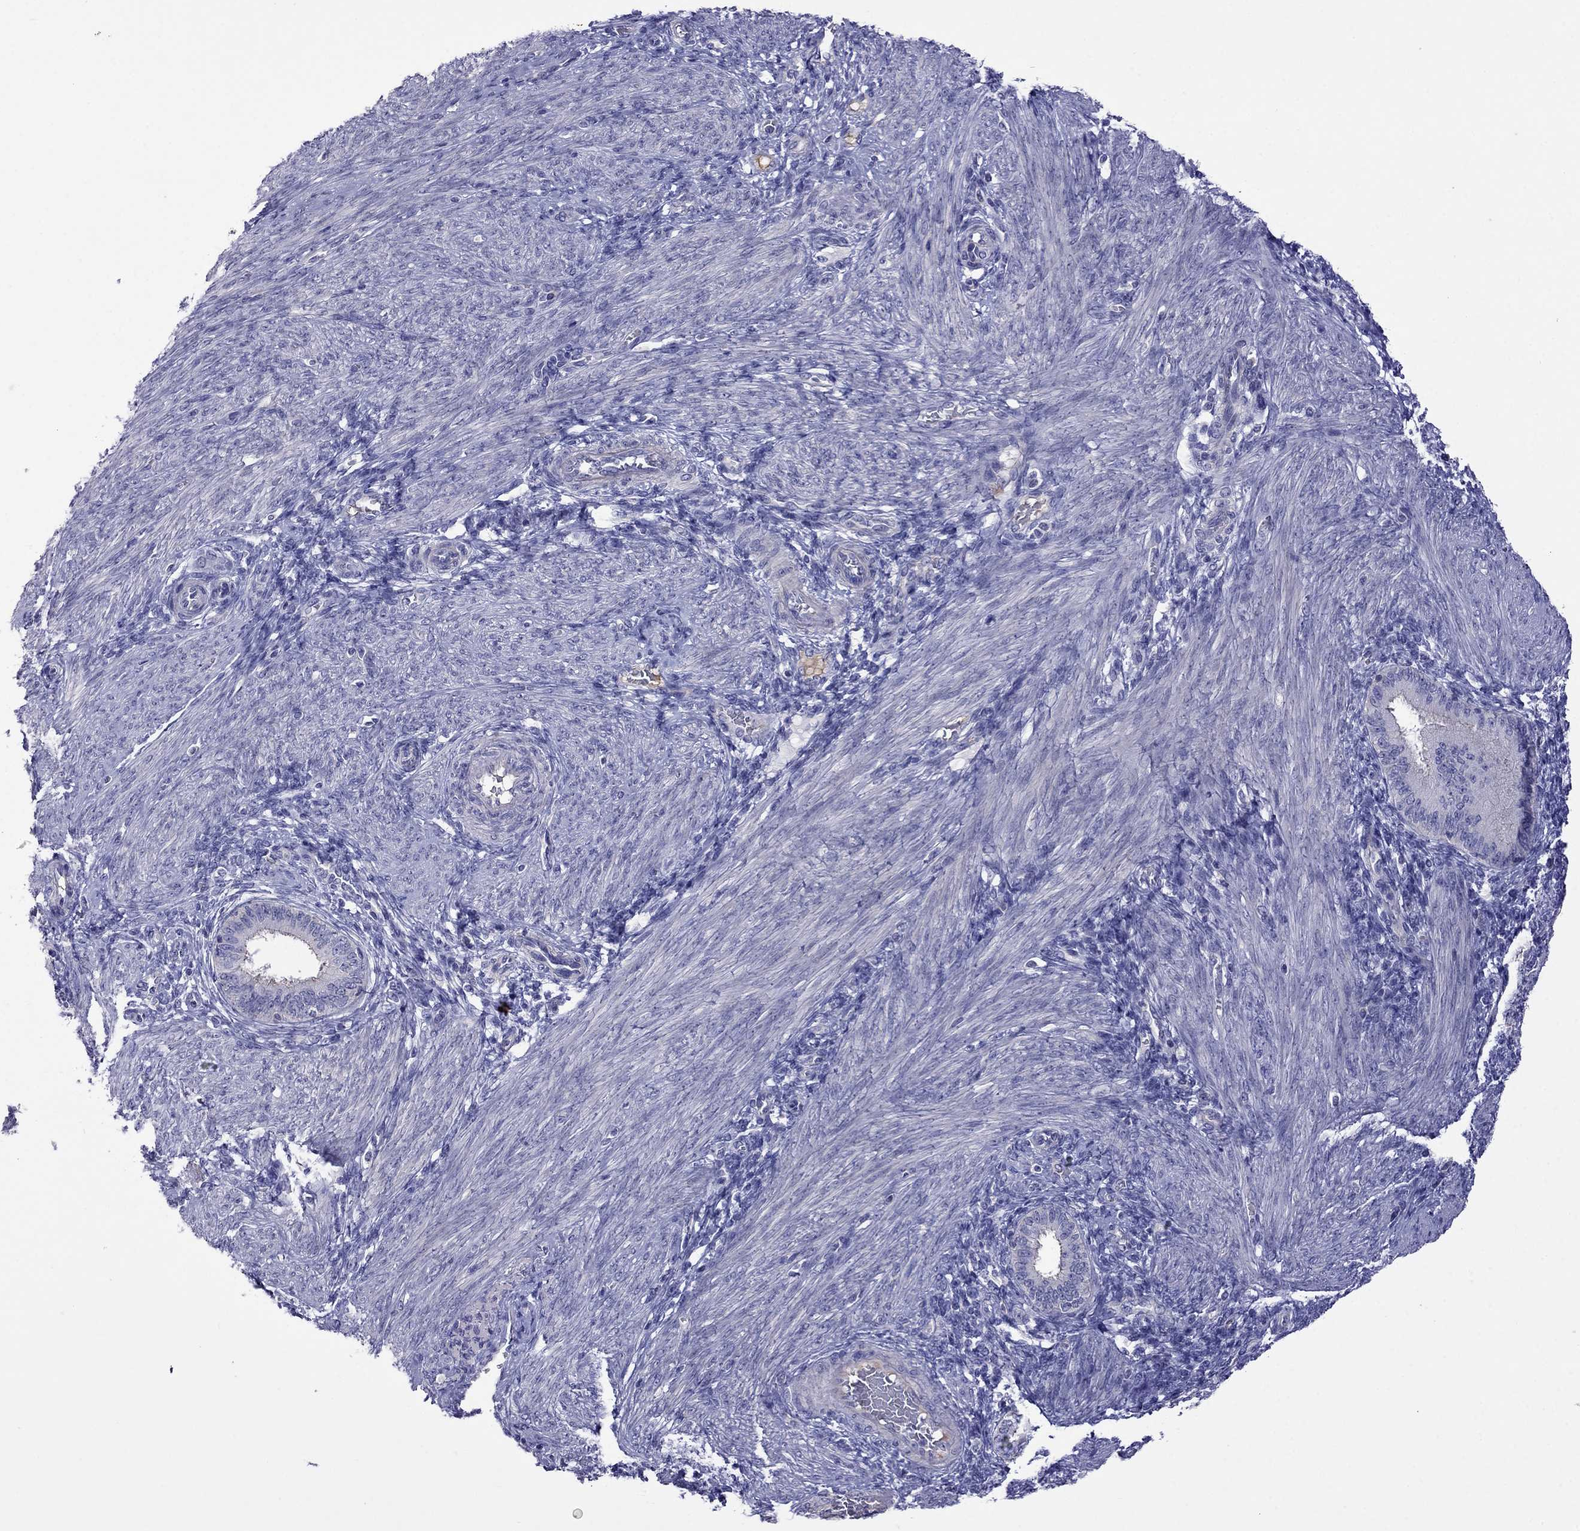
{"staining": {"intensity": "negative", "quantity": "none", "location": "none"}, "tissue": "endometrium", "cell_type": "Cells in endometrial stroma", "image_type": "normal", "snomed": [{"axis": "morphology", "description": "Normal tissue, NOS"}, {"axis": "topography", "description": "Endometrium"}], "caption": "High power microscopy micrograph of an IHC histopathology image of unremarkable endometrium, revealing no significant staining in cells in endometrial stroma. Nuclei are stained in blue.", "gene": "STAR", "patient": {"sex": "female", "age": 39}}